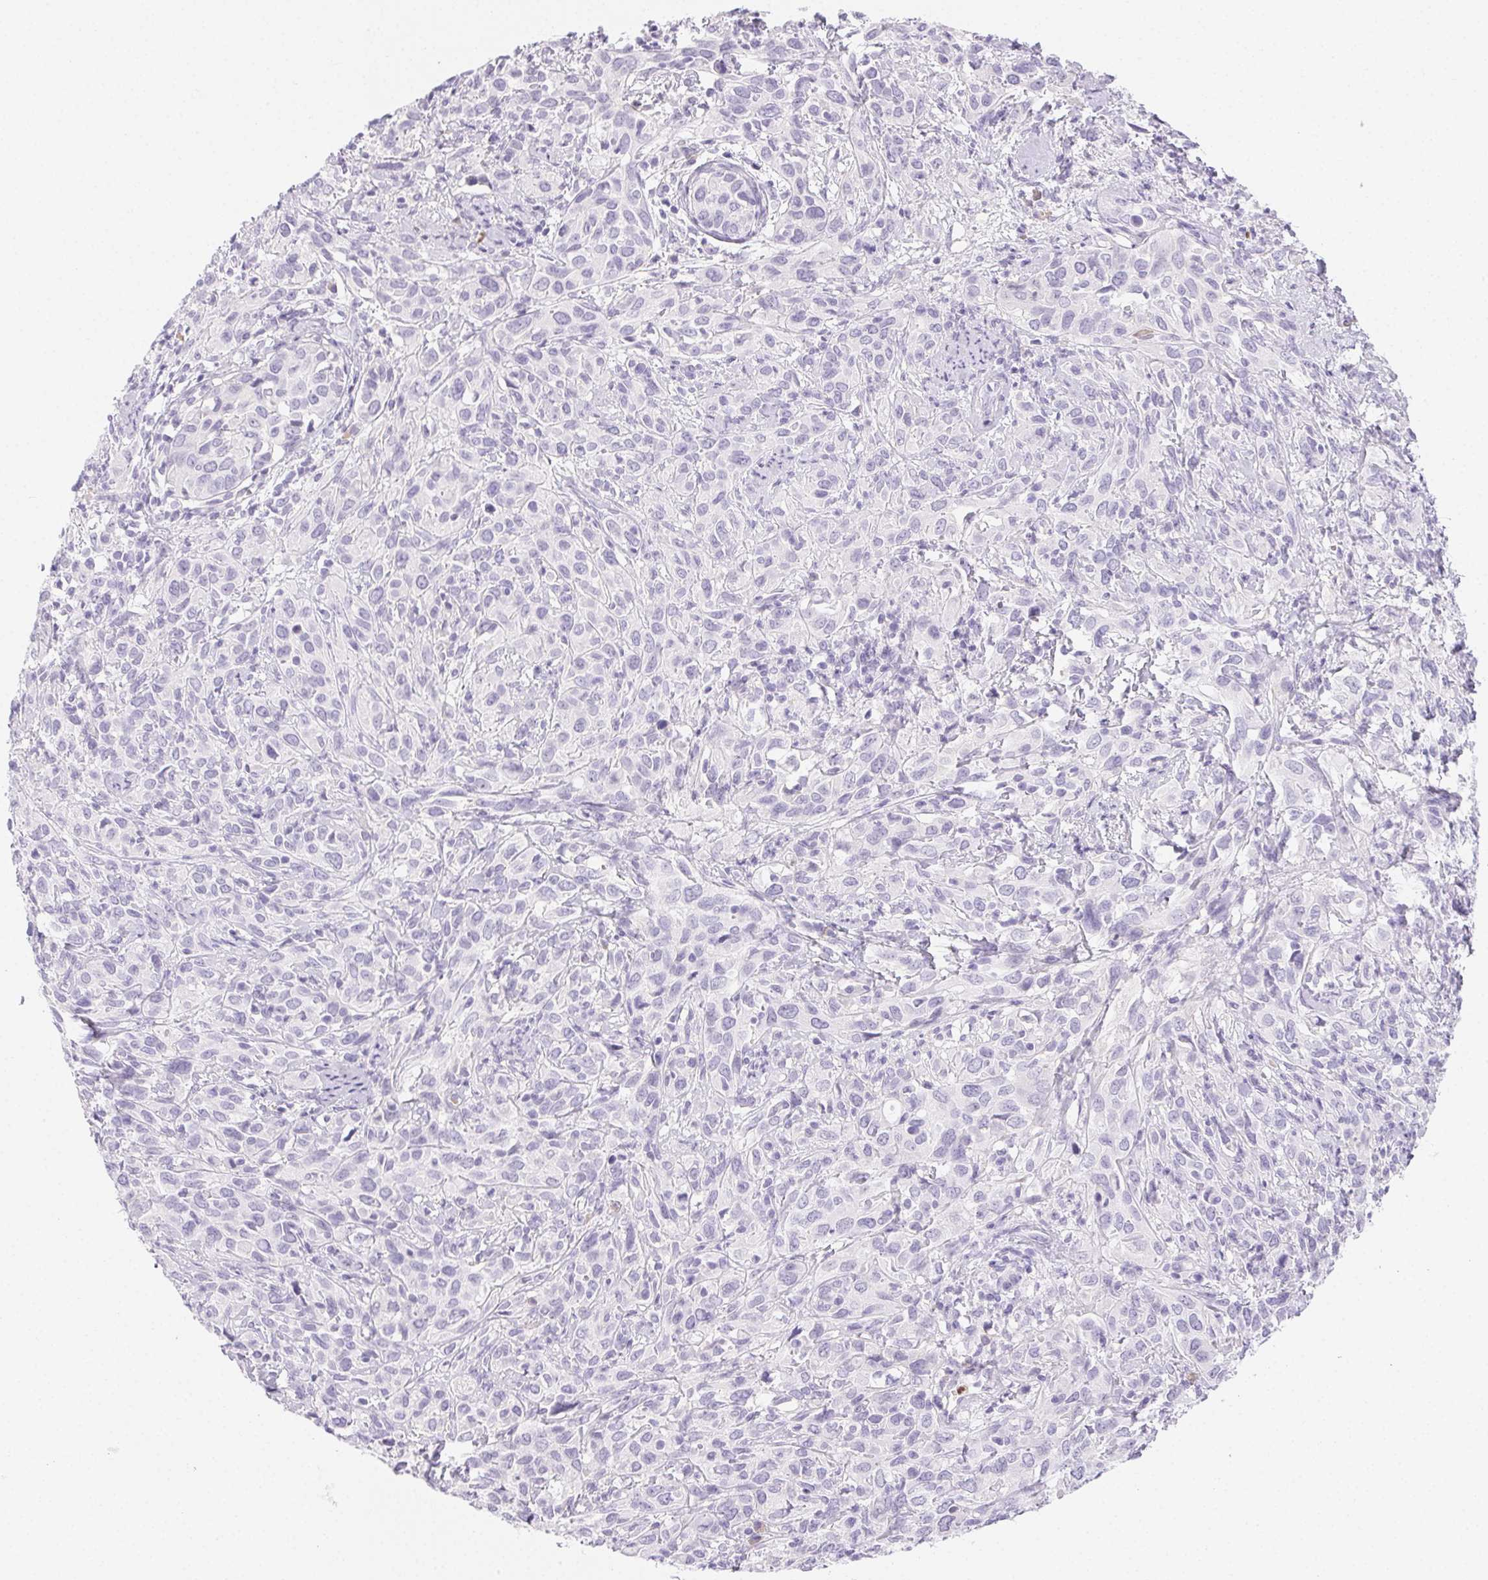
{"staining": {"intensity": "negative", "quantity": "none", "location": "none"}, "tissue": "cervical cancer", "cell_type": "Tumor cells", "image_type": "cancer", "snomed": [{"axis": "morphology", "description": "Normal tissue, NOS"}, {"axis": "morphology", "description": "Squamous cell carcinoma, NOS"}, {"axis": "topography", "description": "Cervix"}], "caption": "Immunohistochemistry (IHC) photomicrograph of neoplastic tissue: human cervical cancer (squamous cell carcinoma) stained with DAB (3,3'-diaminobenzidine) reveals no significant protein staining in tumor cells.", "gene": "PADI4", "patient": {"sex": "female", "age": 51}}